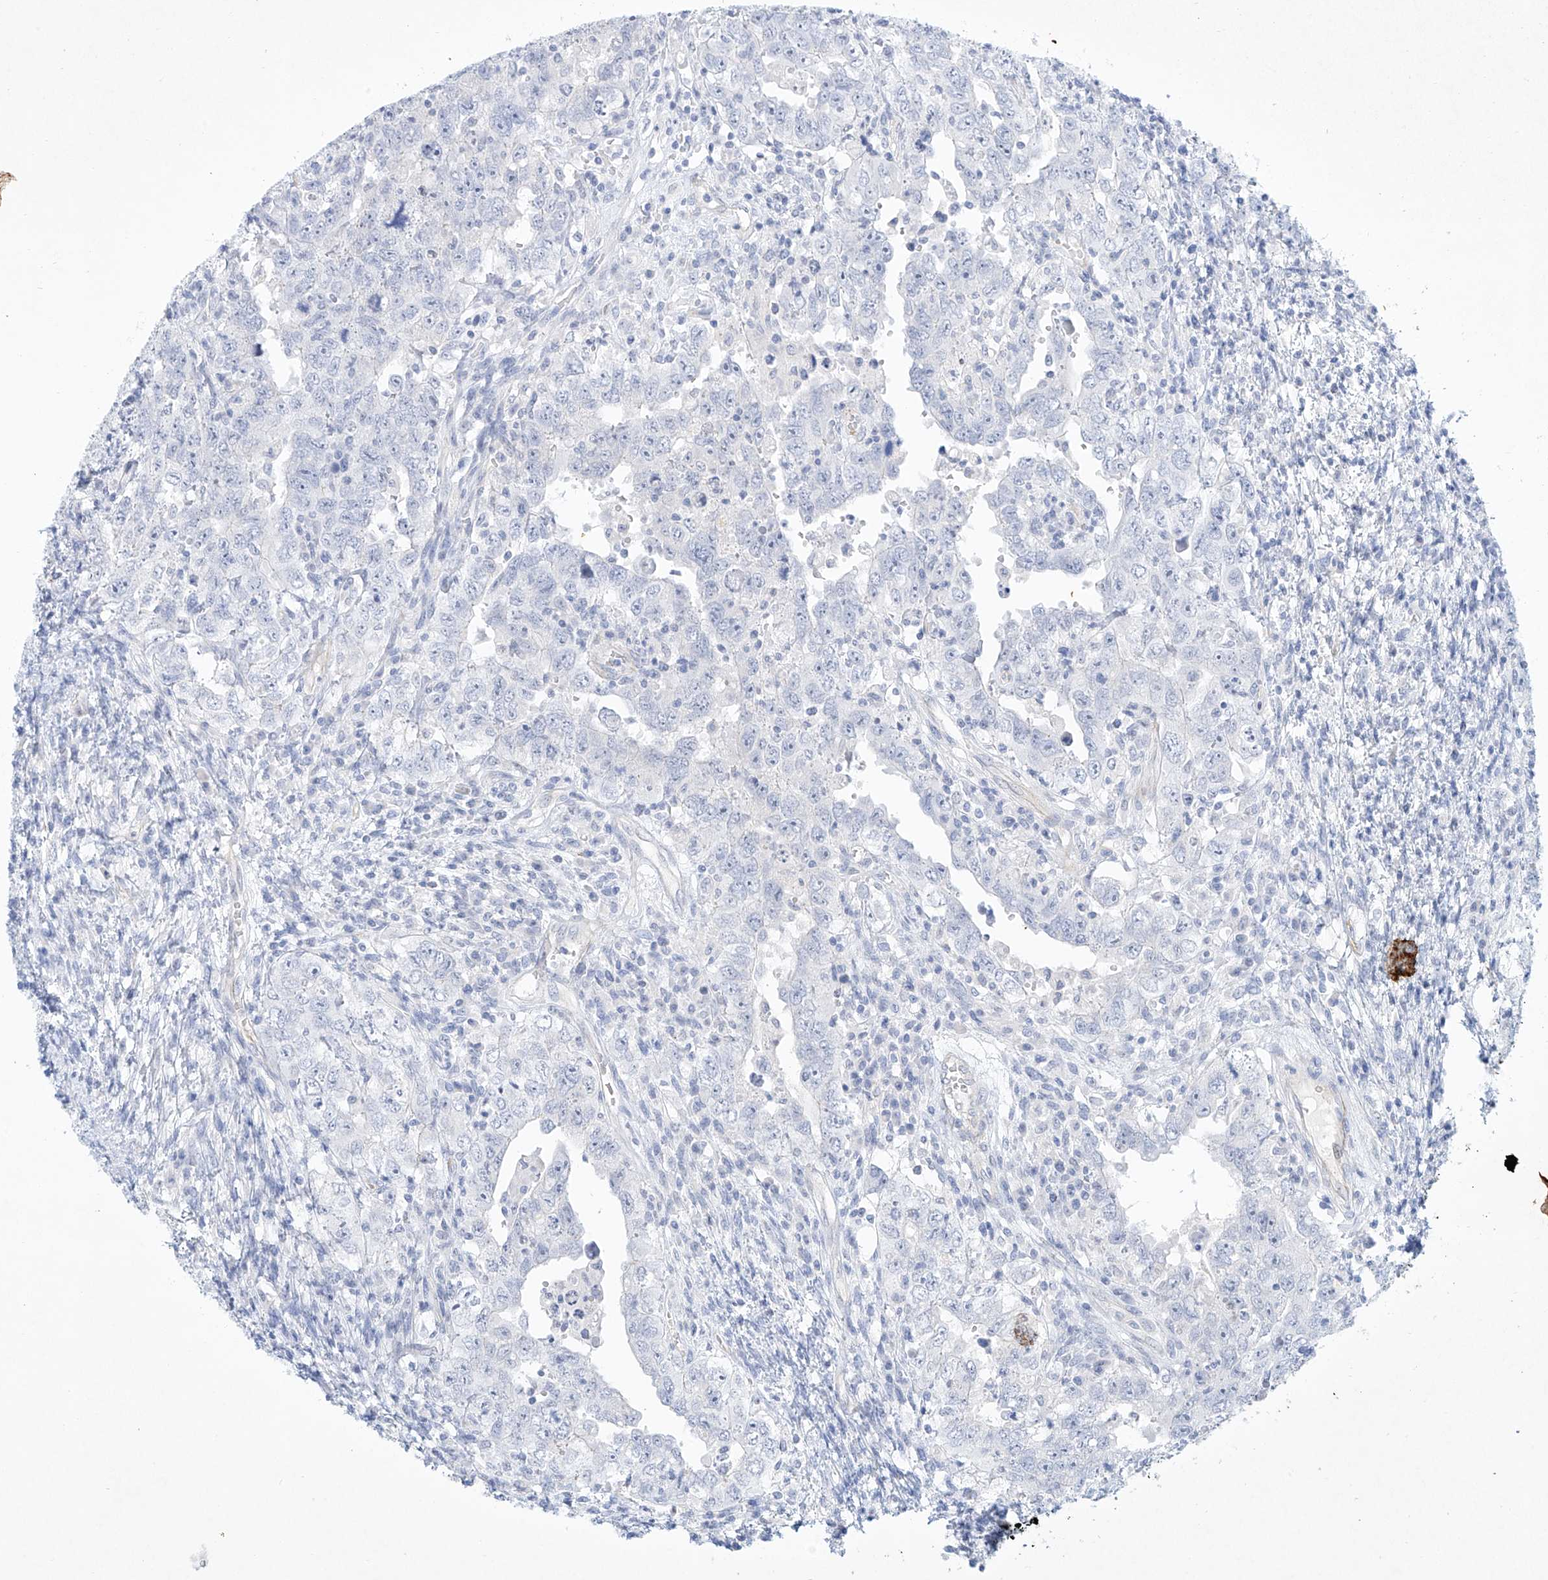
{"staining": {"intensity": "negative", "quantity": "none", "location": "none"}, "tissue": "testis cancer", "cell_type": "Tumor cells", "image_type": "cancer", "snomed": [{"axis": "morphology", "description": "Carcinoma, Embryonal, NOS"}, {"axis": "topography", "description": "Testis"}], "caption": "This is an immunohistochemistry histopathology image of human testis embryonal carcinoma. There is no positivity in tumor cells.", "gene": "REEP2", "patient": {"sex": "male", "age": 26}}